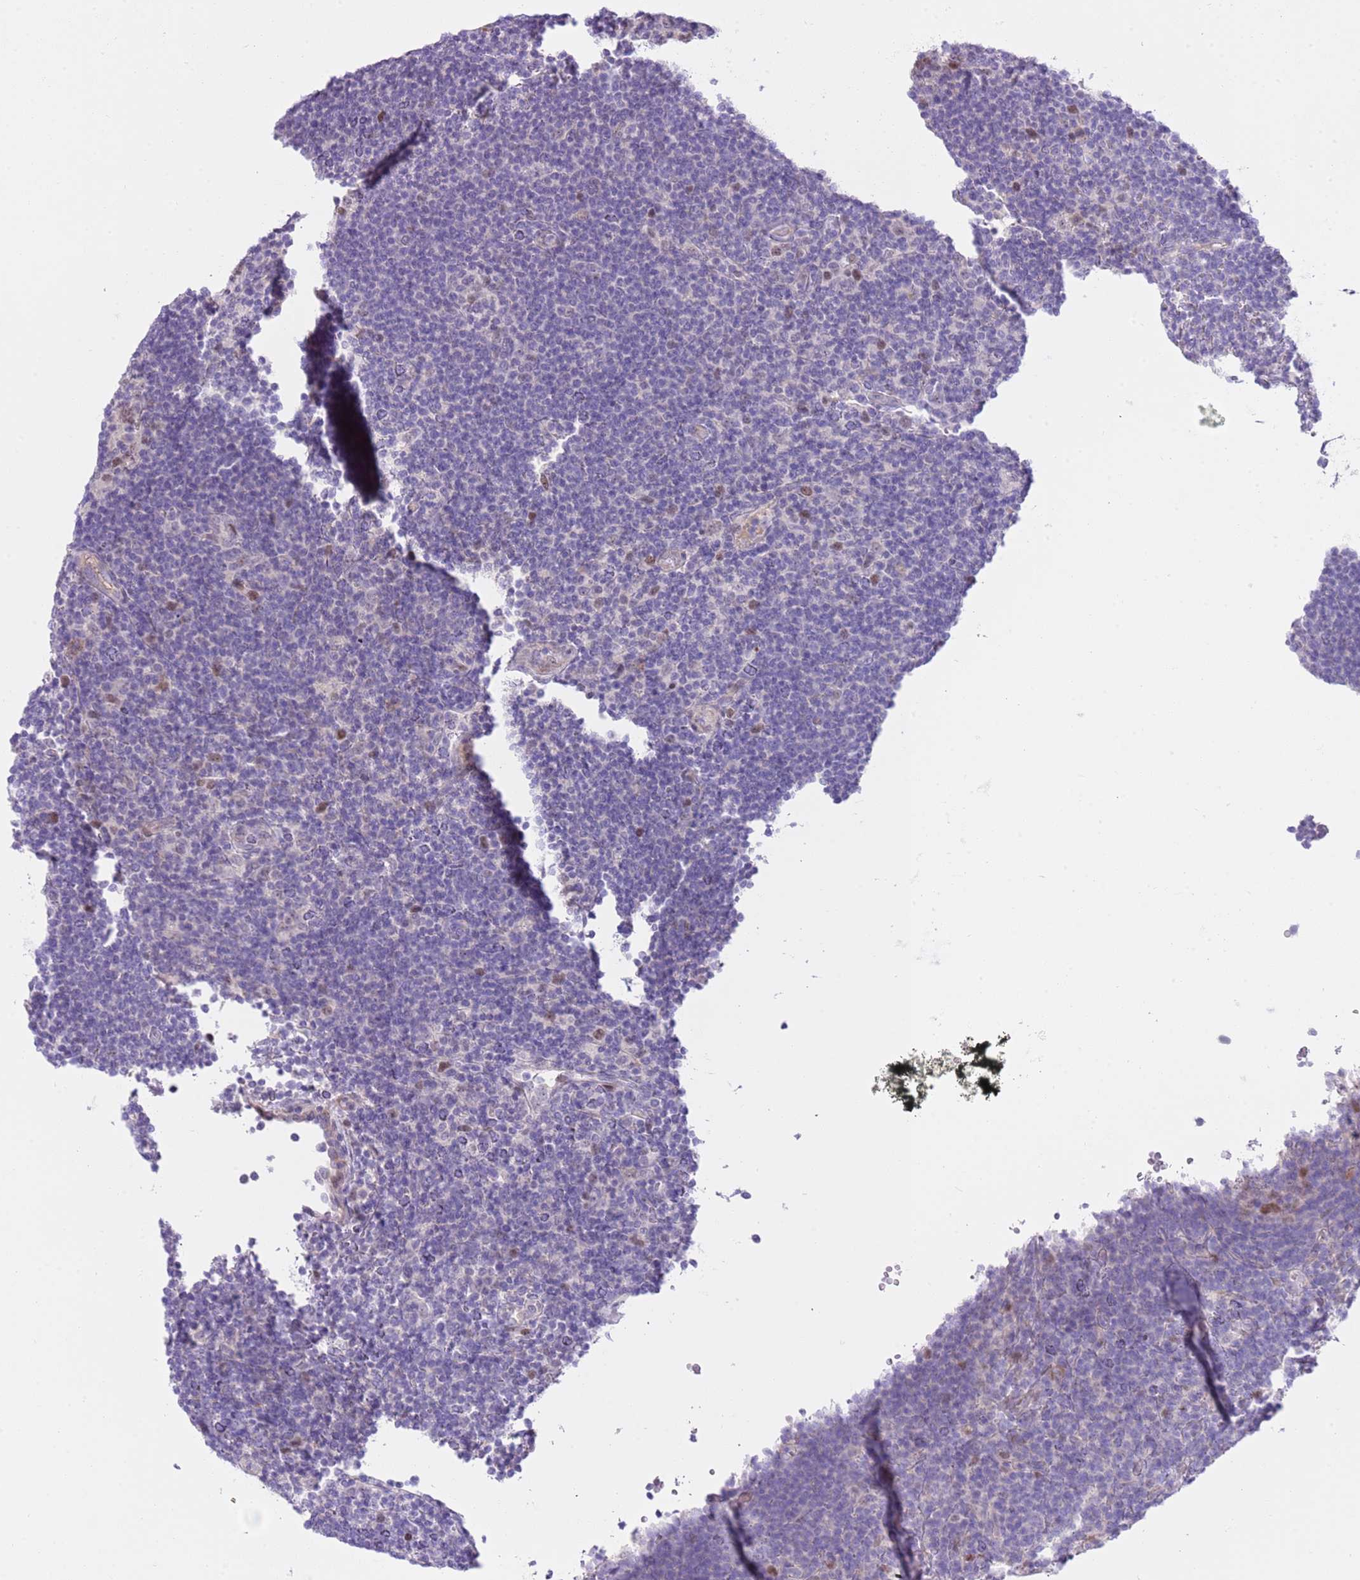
{"staining": {"intensity": "negative", "quantity": "none", "location": "none"}, "tissue": "lymphoma", "cell_type": "Tumor cells", "image_type": "cancer", "snomed": [{"axis": "morphology", "description": "Hodgkin's disease, NOS"}, {"axis": "topography", "description": "Lymph node"}], "caption": "IHC micrograph of human lymphoma stained for a protein (brown), which shows no expression in tumor cells.", "gene": "FBRSL1", "patient": {"sex": "female", "age": 57}}